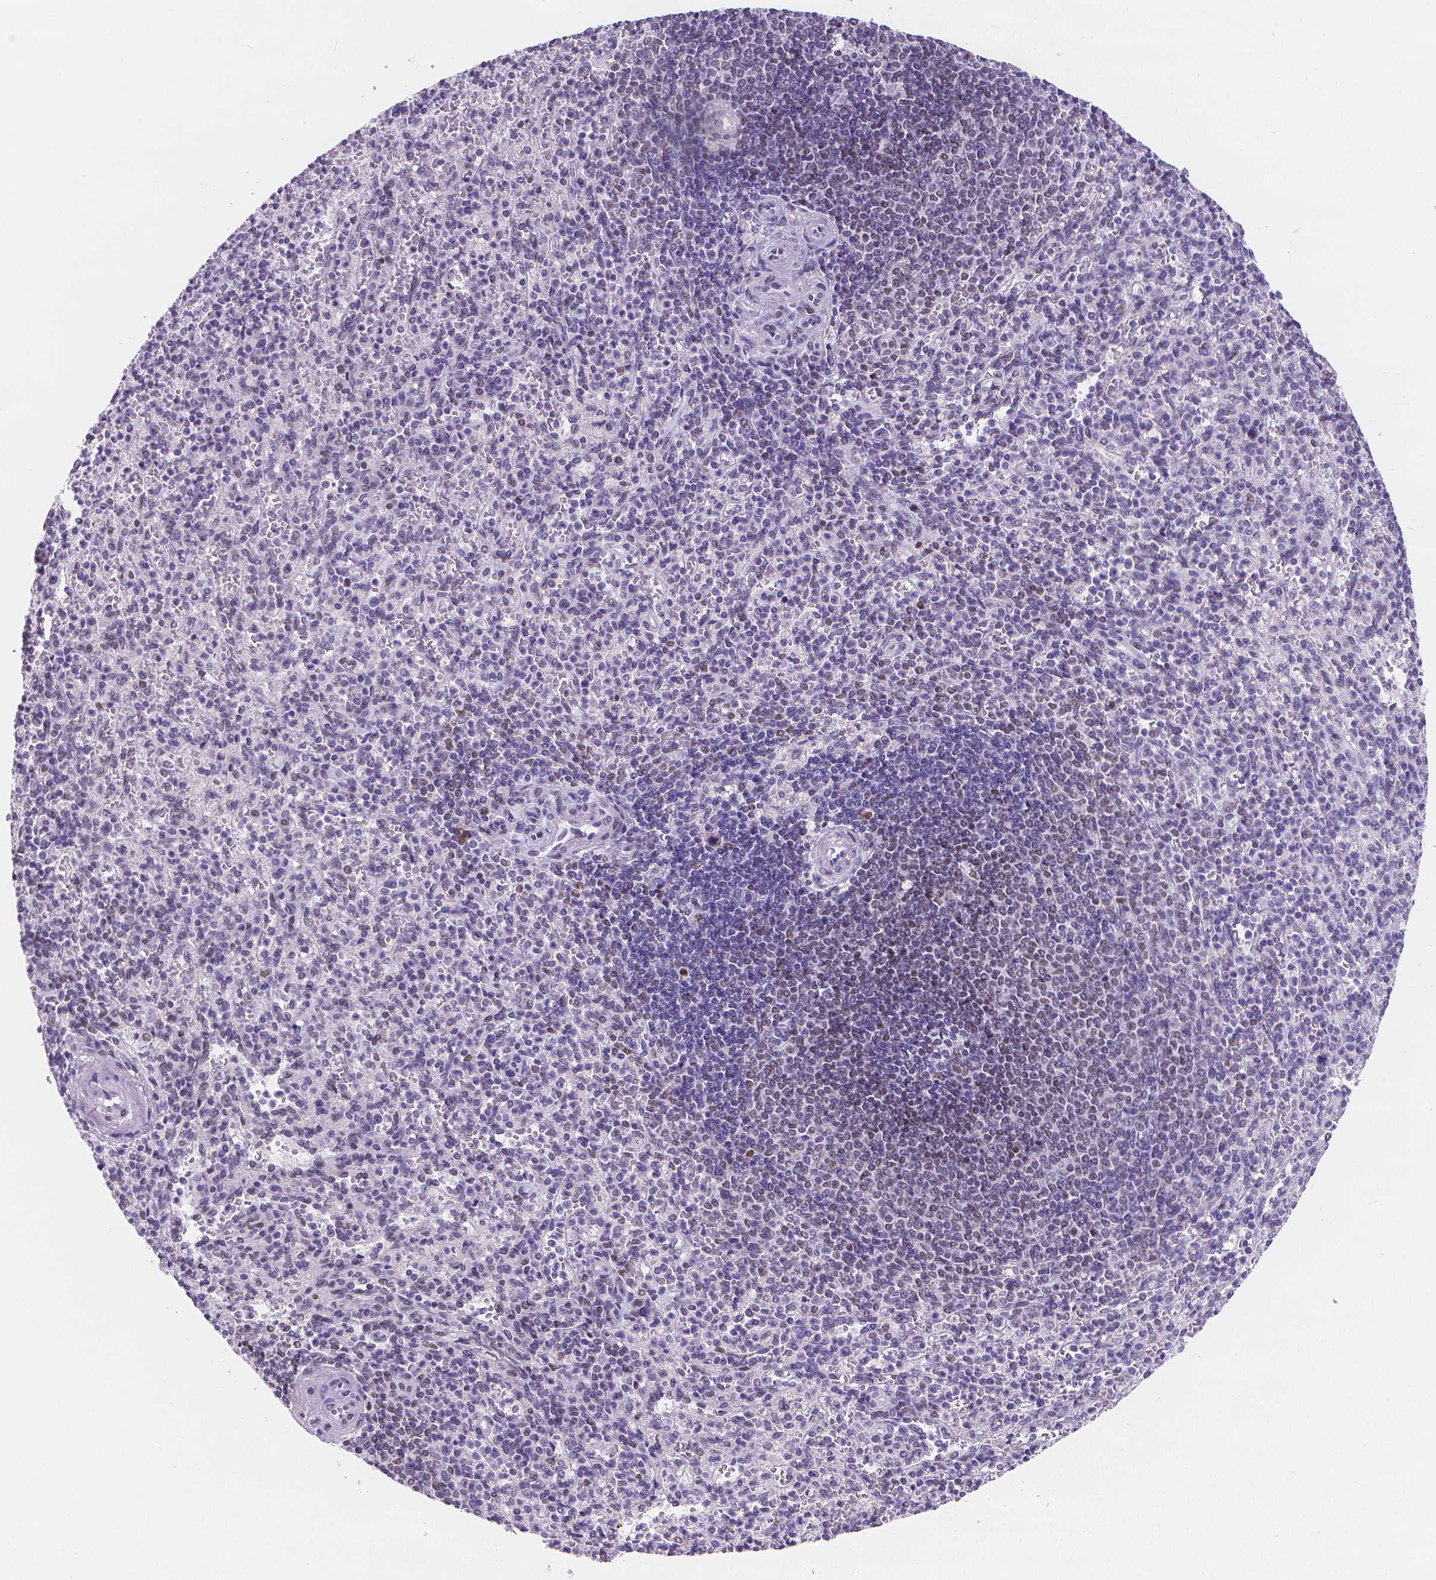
{"staining": {"intensity": "negative", "quantity": "none", "location": "none"}, "tissue": "spleen", "cell_type": "Cells in red pulp", "image_type": "normal", "snomed": [{"axis": "morphology", "description": "Normal tissue, NOS"}, {"axis": "topography", "description": "Spleen"}], "caption": "This is an IHC image of normal human spleen. There is no positivity in cells in red pulp.", "gene": "MEF2C", "patient": {"sex": "female", "age": 74}}